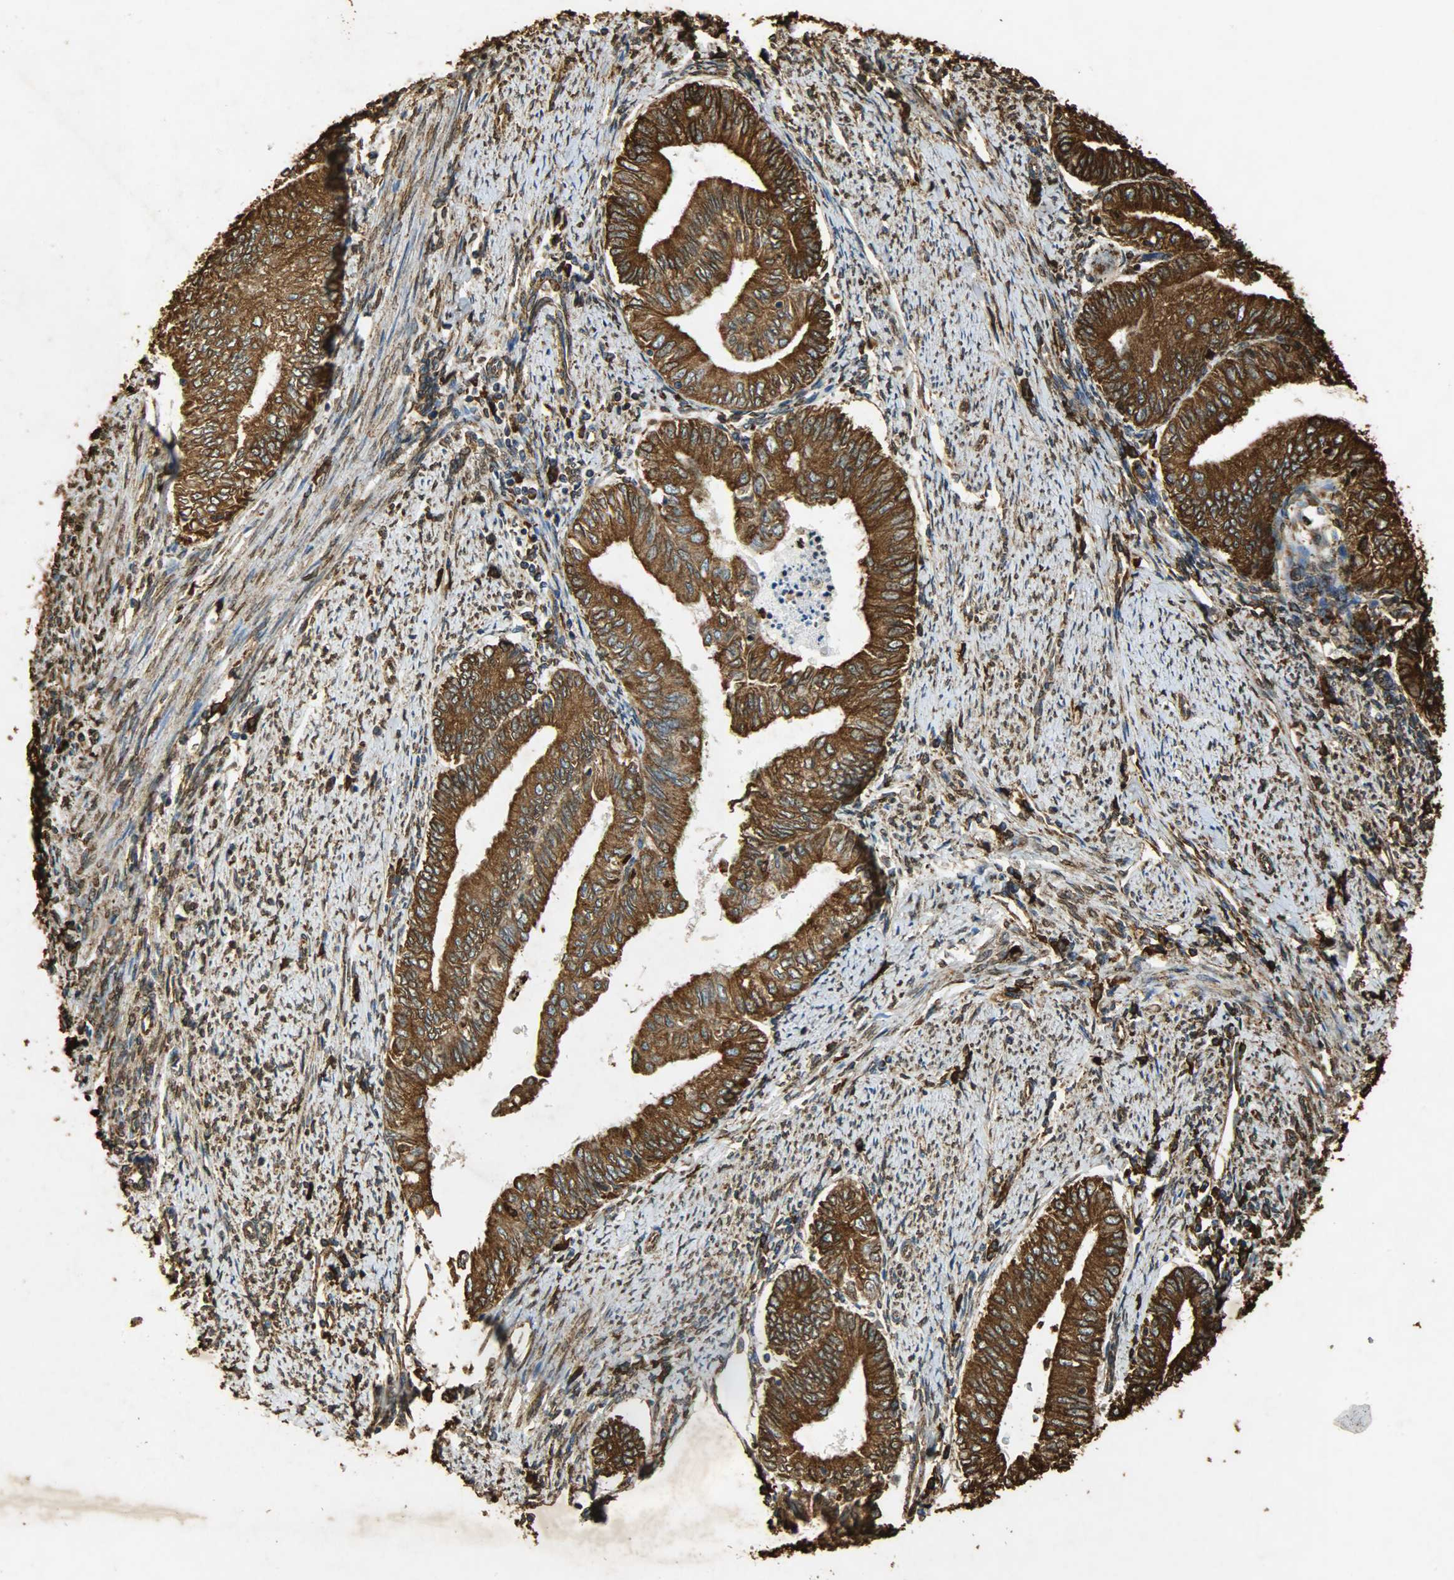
{"staining": {"intensity": "strong", "quantity": ">75%", "location": "cytoplasmic/membranous"}, "tissue": "endometrial cancer", "cell_type": "Tumor cells", "image_type": "cancer", "snomed": [{"axis": "morphology", "description": "Adenocarcinoma, NOS"}, {"axis": "topography", "description": "Endometrium"}], "caption": "About >75% of tumor cells in human endometrial cancer (adenocarcinoma) display strong cytoplasmic/membranous protein positivity as visualized by brown immunohistochemical staining.", "gene": "HSP90B1", "patient": {"sex": "female", "age": 66}}